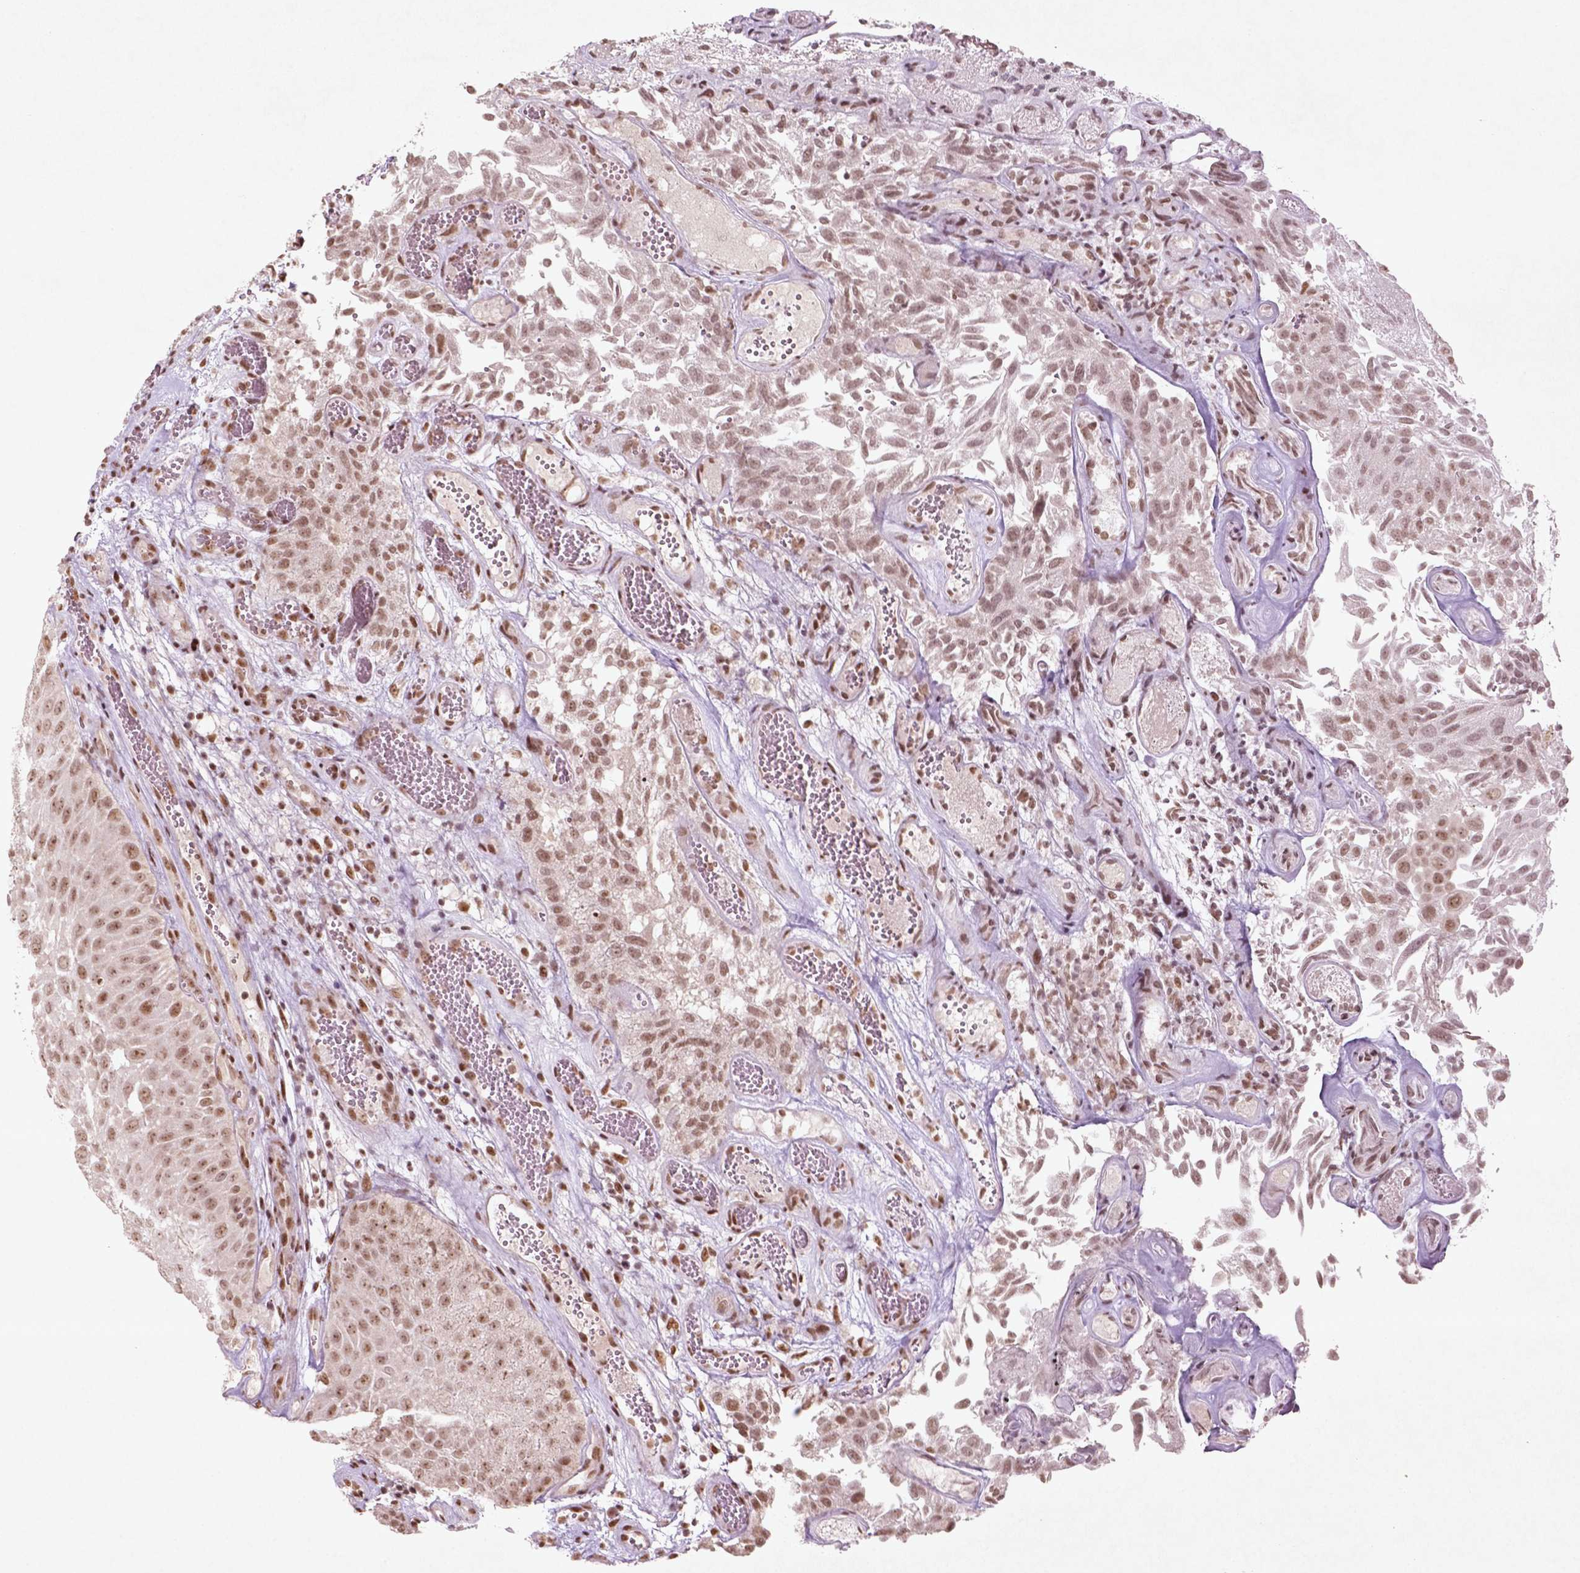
{"staining": {"intensity": "moderate", "quantity": ">75%", "location": "nuclear"}, "tissue": "urothelial cancer", "cell_type": "Tumor cells", "image_type": "cancer", "snomed": [{"axis": "morphology", "description": "Urothelial carcinoma, Low grade"}, {"axis": "topography", "description": "Urinary bladder"}], "caption": "A photomicrograph of low-grade urothelial carcinoma stained for a protein displays moderate nuclear brown staining in tumor cells.", "gene": "HMG20B", "patient": {"sex": "male", "age": 72}}